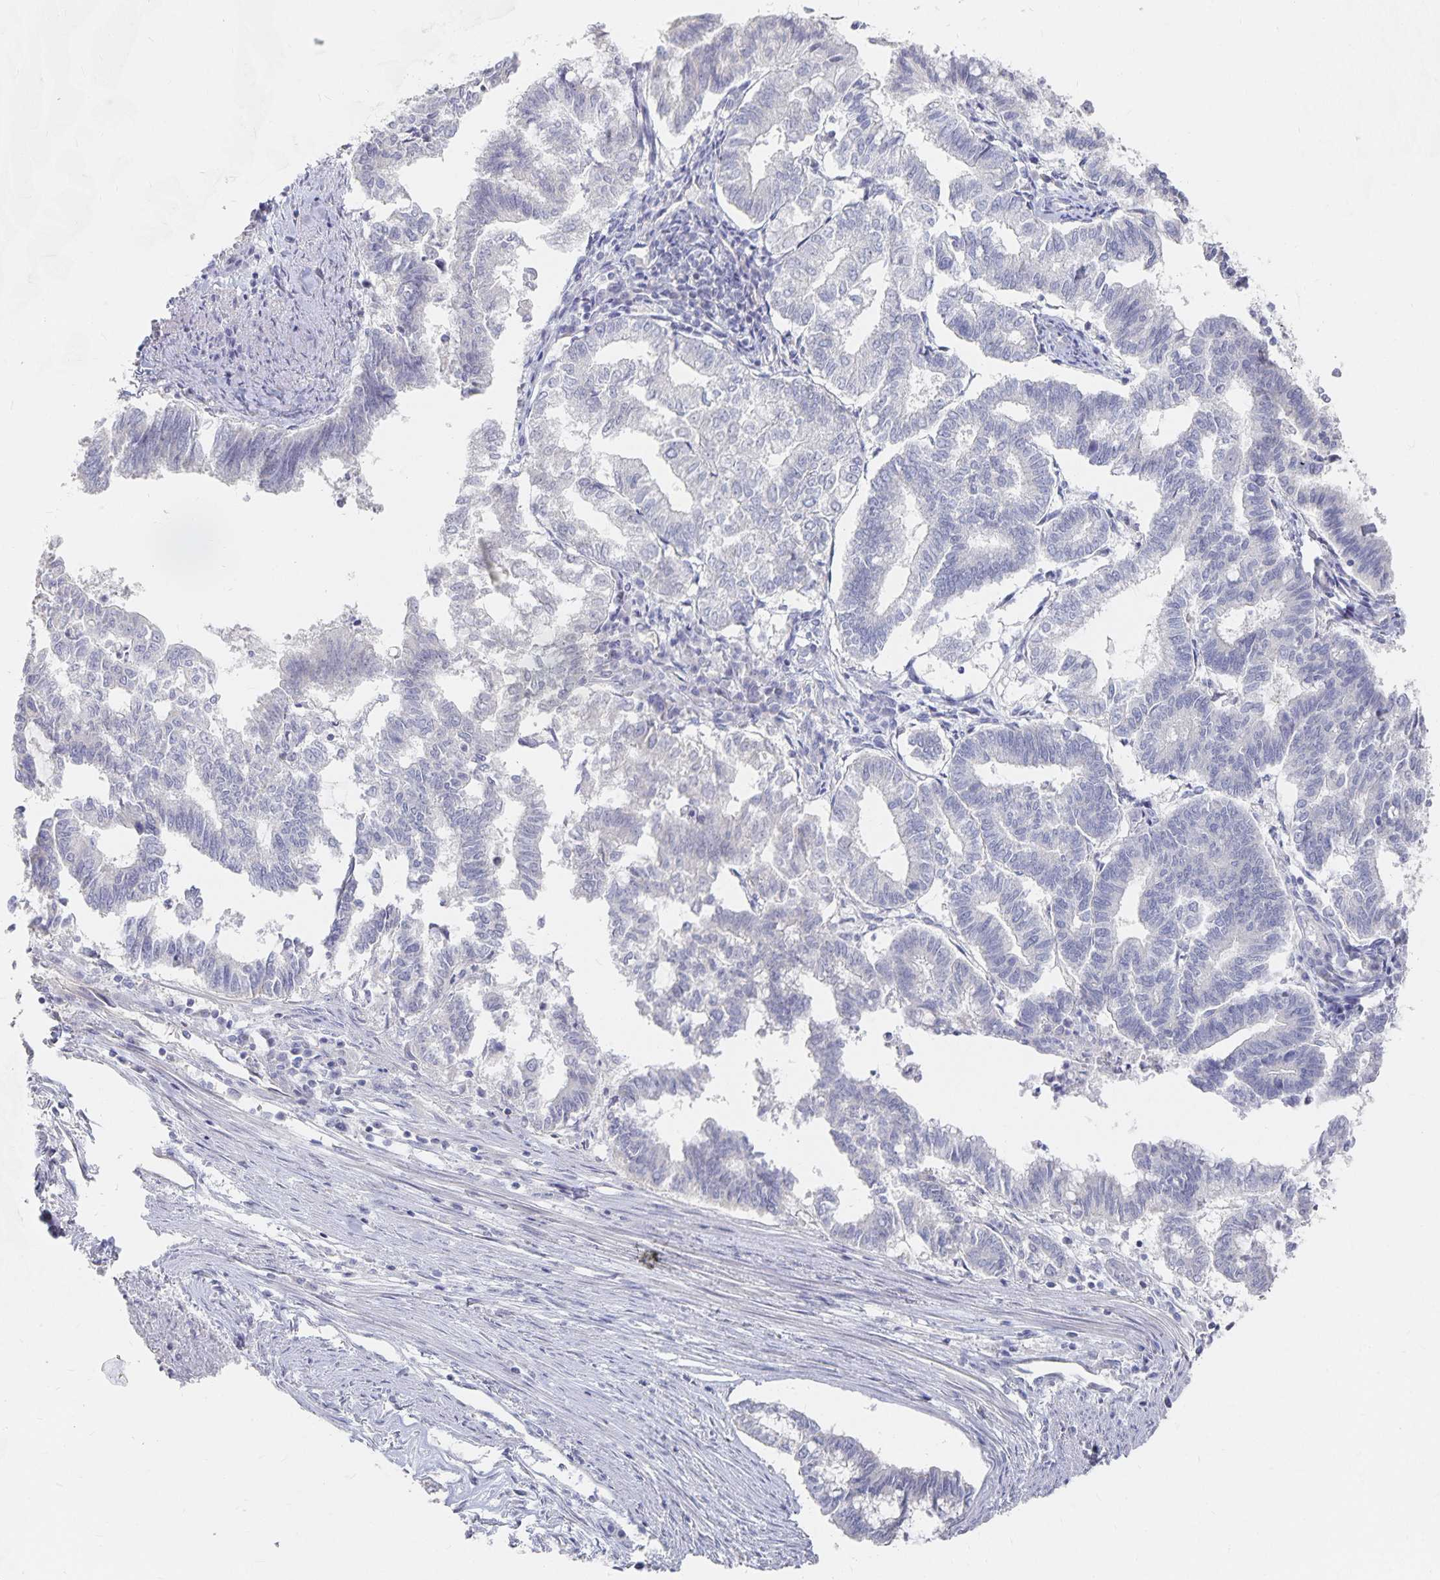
{"staining": {"intensity": "negative", "quantity": "none", "location": "none"}, "tissue": "endometrial cancer", "cell_type": "Tumor cells", "image_type": "cancer", "snomed": [{"axis": "morphology", "description": "Adenocarcinoma, NOS"}, {"axis": "topography", "description": "Endometrium"}], "caption": "Human adenocarcinoma (endometrial) stained for a protein using immunohistochemistry reveals no positivity in tumor cells.", "gene": "DNAH9", "patient": {"sex": "female", "age": 79}}